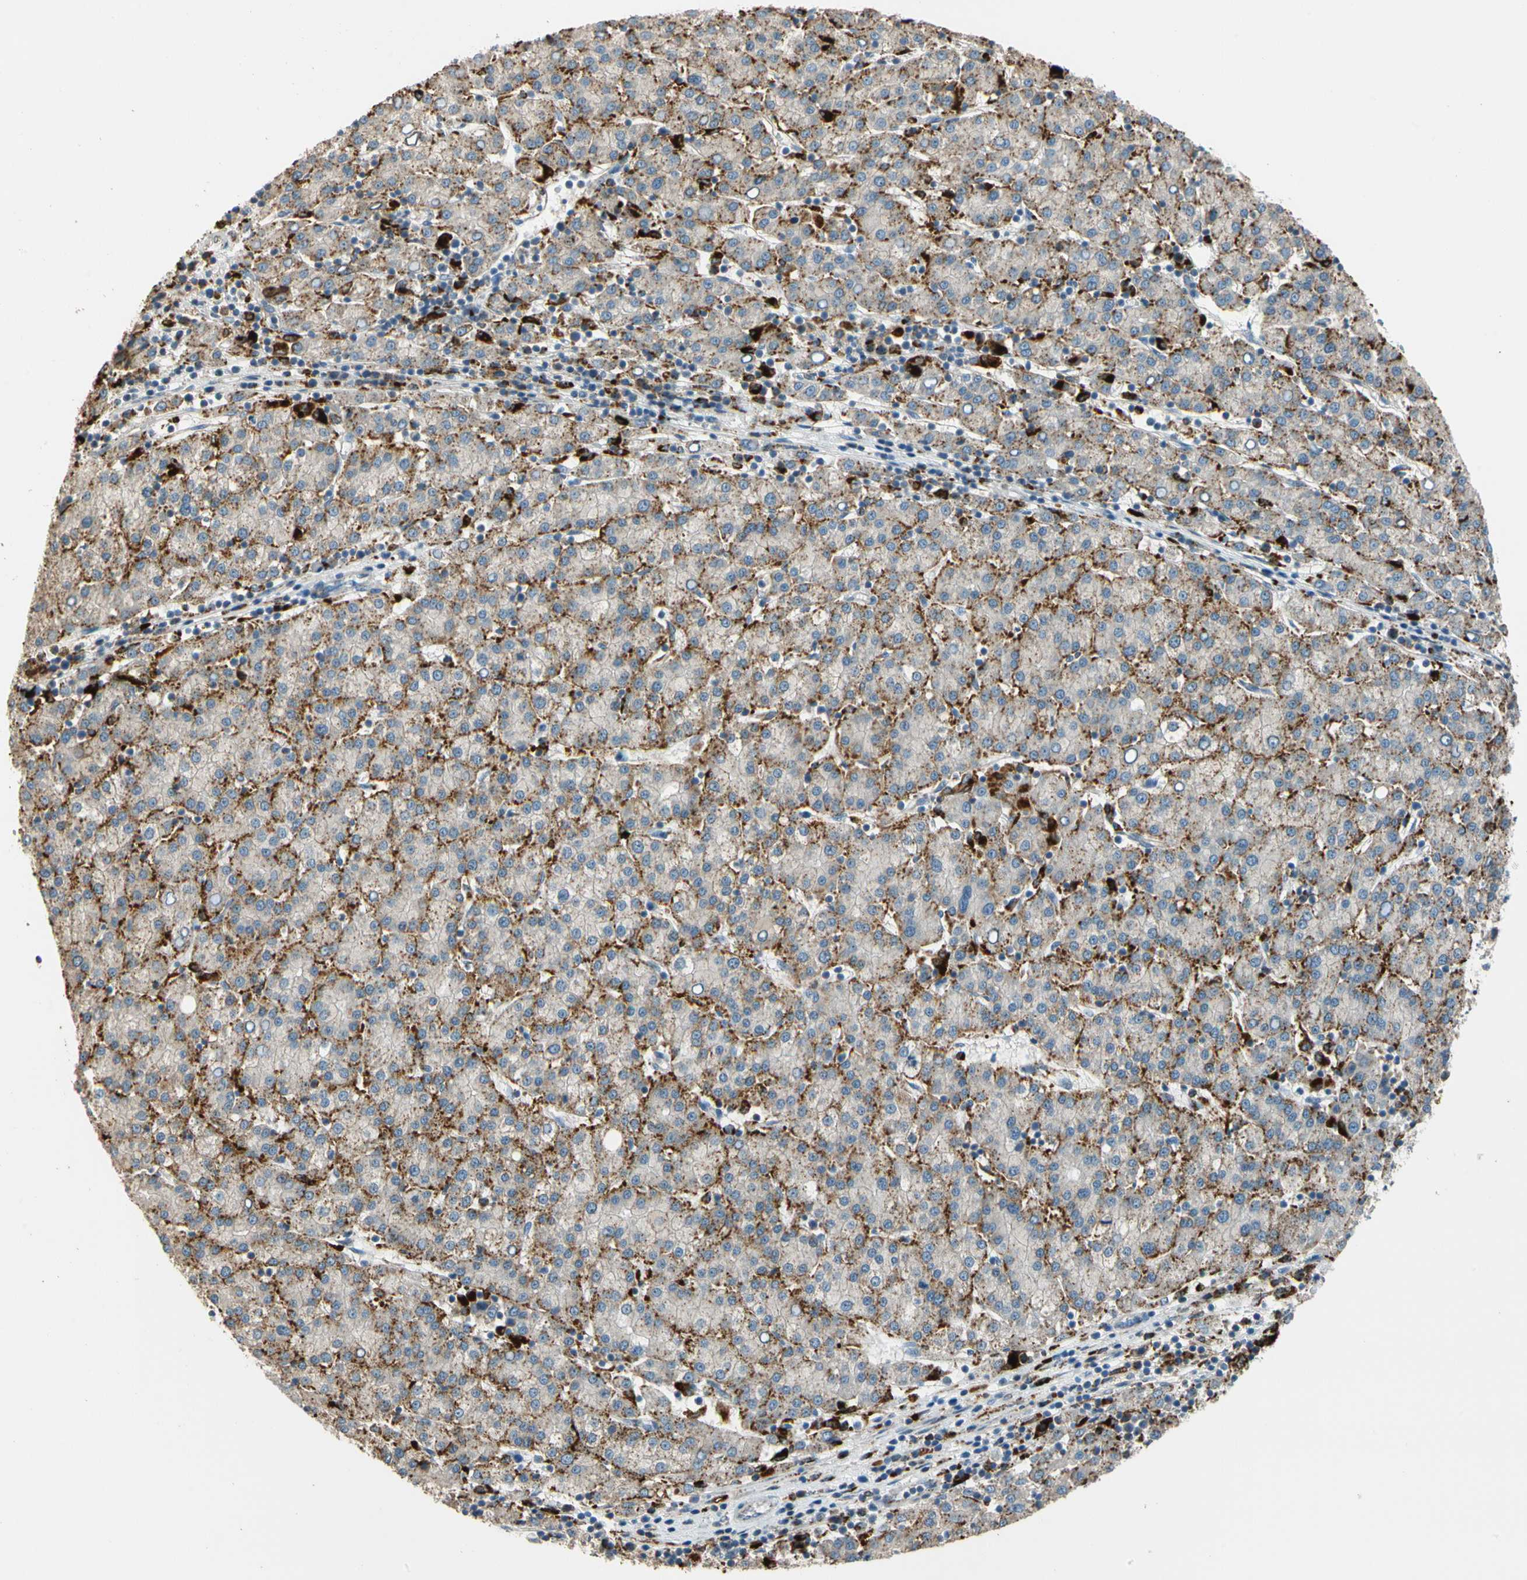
{"staining": {"intensity": "moderate", "quantity": ">75%", "location": "cytoplasmic/membranous"}, "tissue": "liver cancer", "cell_type": "Tumor cells", "image_type": "cancer", "snomed": [{"axis": "morphology", "description": "Carcinoma, Hepatocellular, NOS"}, {"axis": "topography", "description": "Liver"}], "caption": "Immunohistochemistry (IHC) photomicrograph of human liver cancer stained for a protein (brown), which displays medium levels of moderate cytoplasmic/membranous expression in approximately >75% of tumor cells.", "gene": "GM2A", "patient": {"sex": "female", "age": 58}}